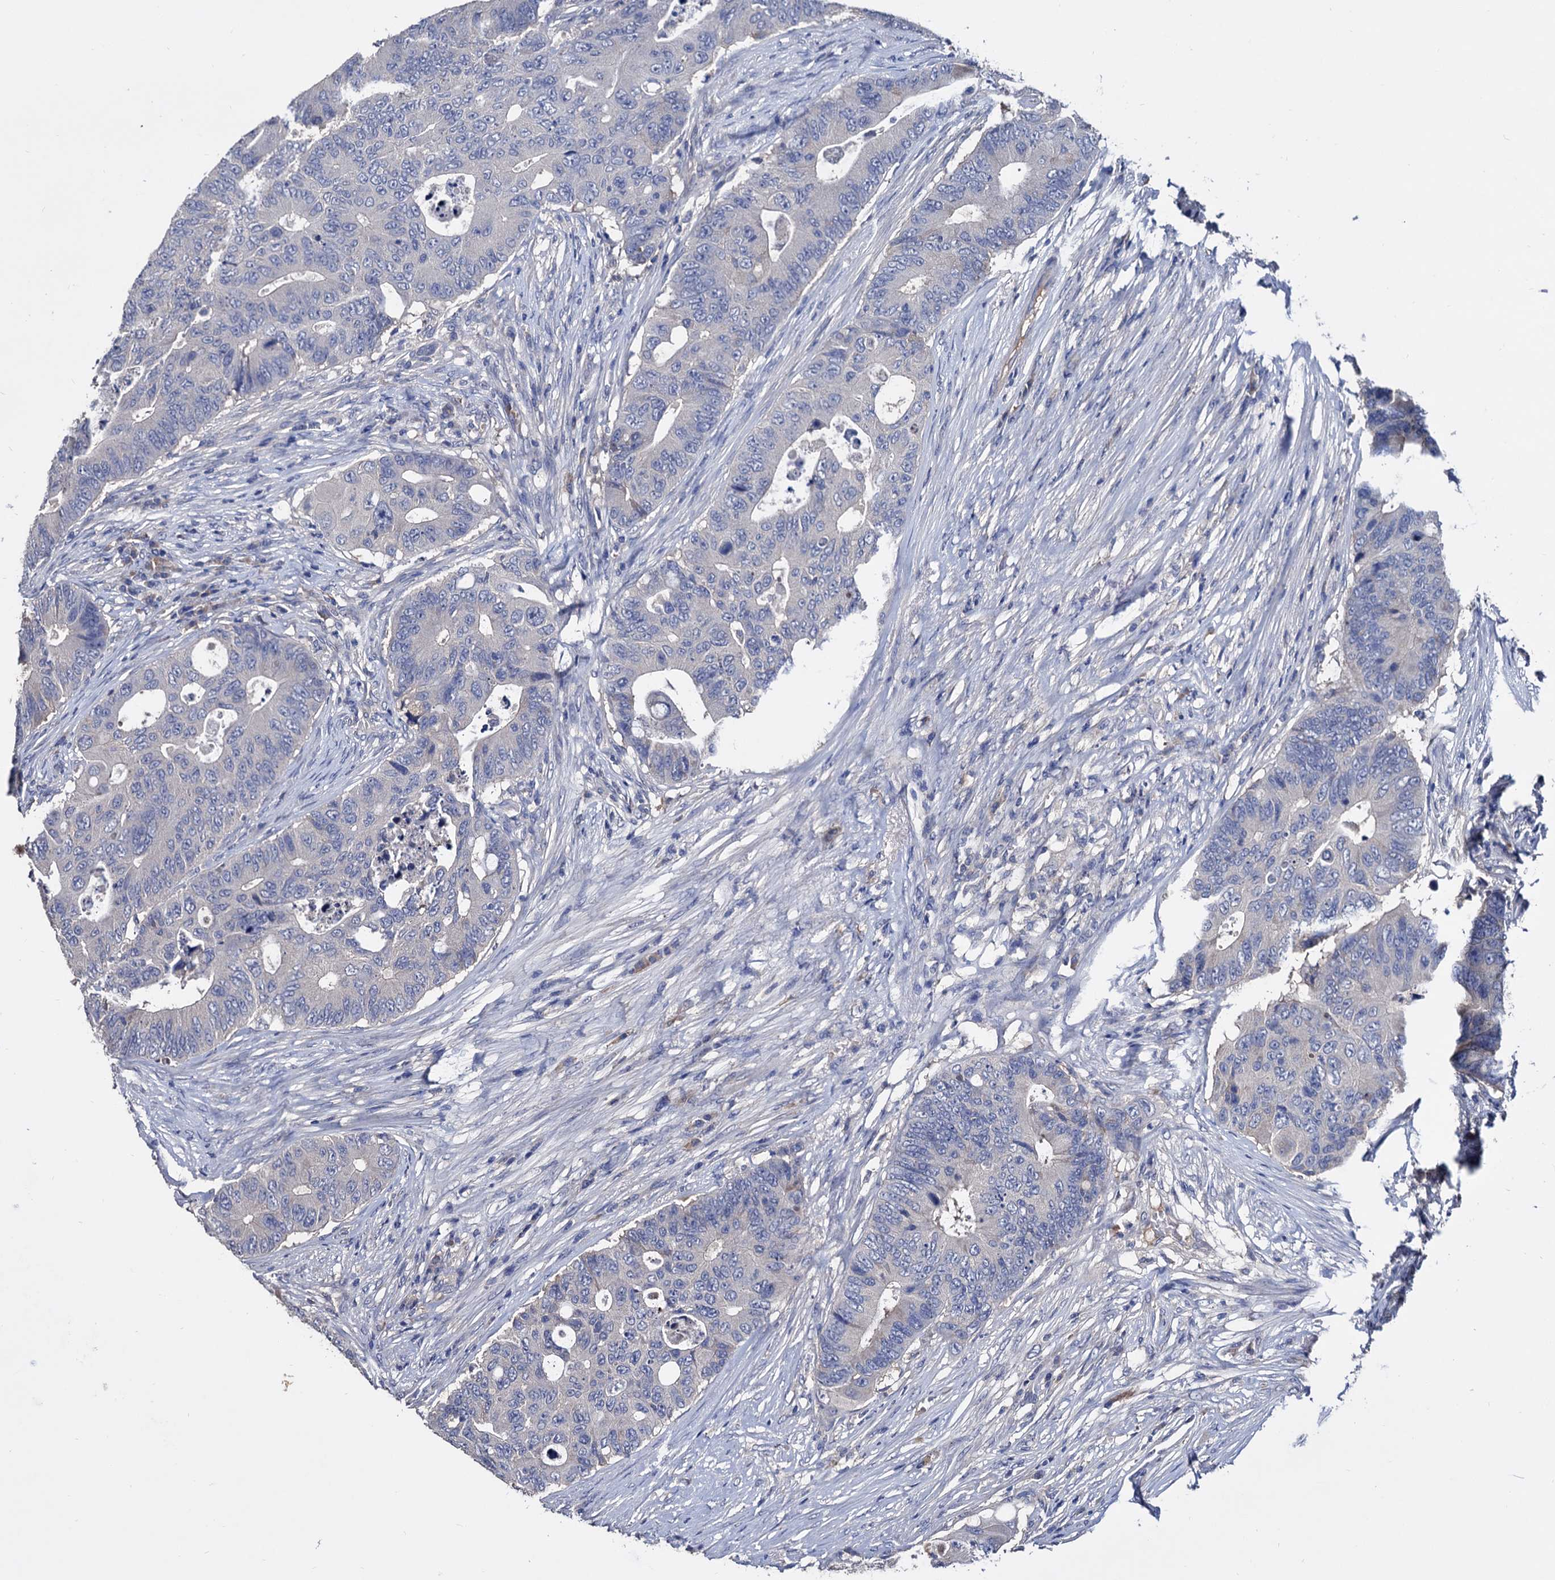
{"staining": {"intensity": "negative", "quantity": "none", "location": "none"}, "tissue": "colorectal cancer", "cell_type": "Tumor cells", "image_type": "cancer", "snomed": [{"axis": "morphology", "description": "Adenocarcinoma, NOS"}, {"axis": "topography", "description": "Colon"}], "caption": "Colorectal adenocarcinoma stained for a protein using immunohistochemistry displays no expression tumor cells.", "gene": "NPAS4", "patient": {"sex": "male", "age": 71}}